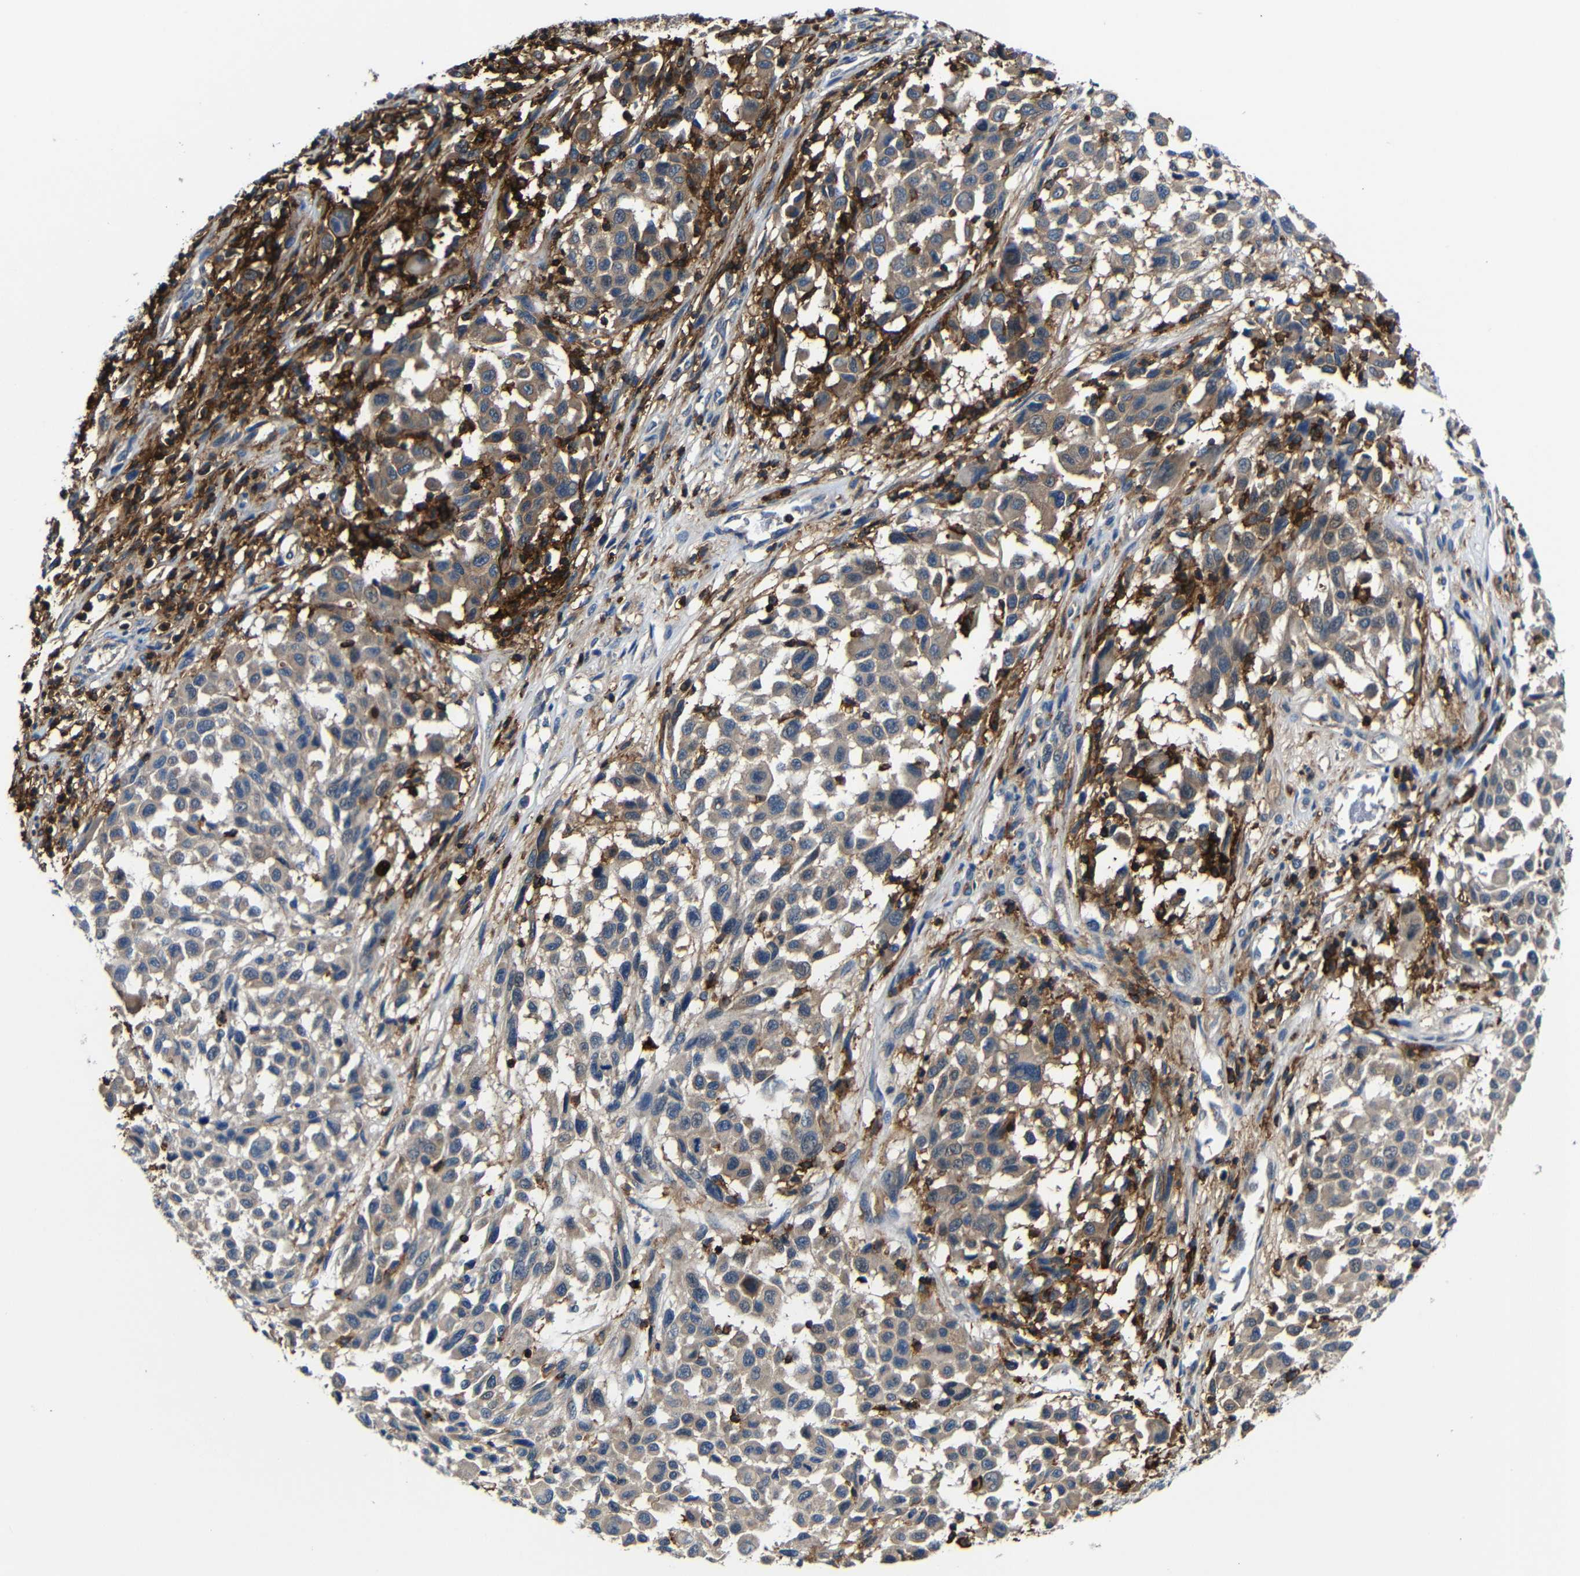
{"staining": {"intensity": "moderate", "quantity": ">75%", "location": "cytoplasmic/membranous"}, "tissue": "melanoma", "cell_type": "Tumor cells", "image_type": "cancer", "snomed": [{"axis": "morphology", "description": "Malignant melanoma, Metastatic site"}, {"axis": "topography", "description": "Lymph node"}], "caption": "A brown stain shows moderate cytoplasmic/membranous staining of a protein in human malignant melanoma (metastatic site) tumor cells. (IHC, brightfield microscopy, high magnification).", "gene": "P2RY12", "patient": {"sex": "male", "age": 61}}